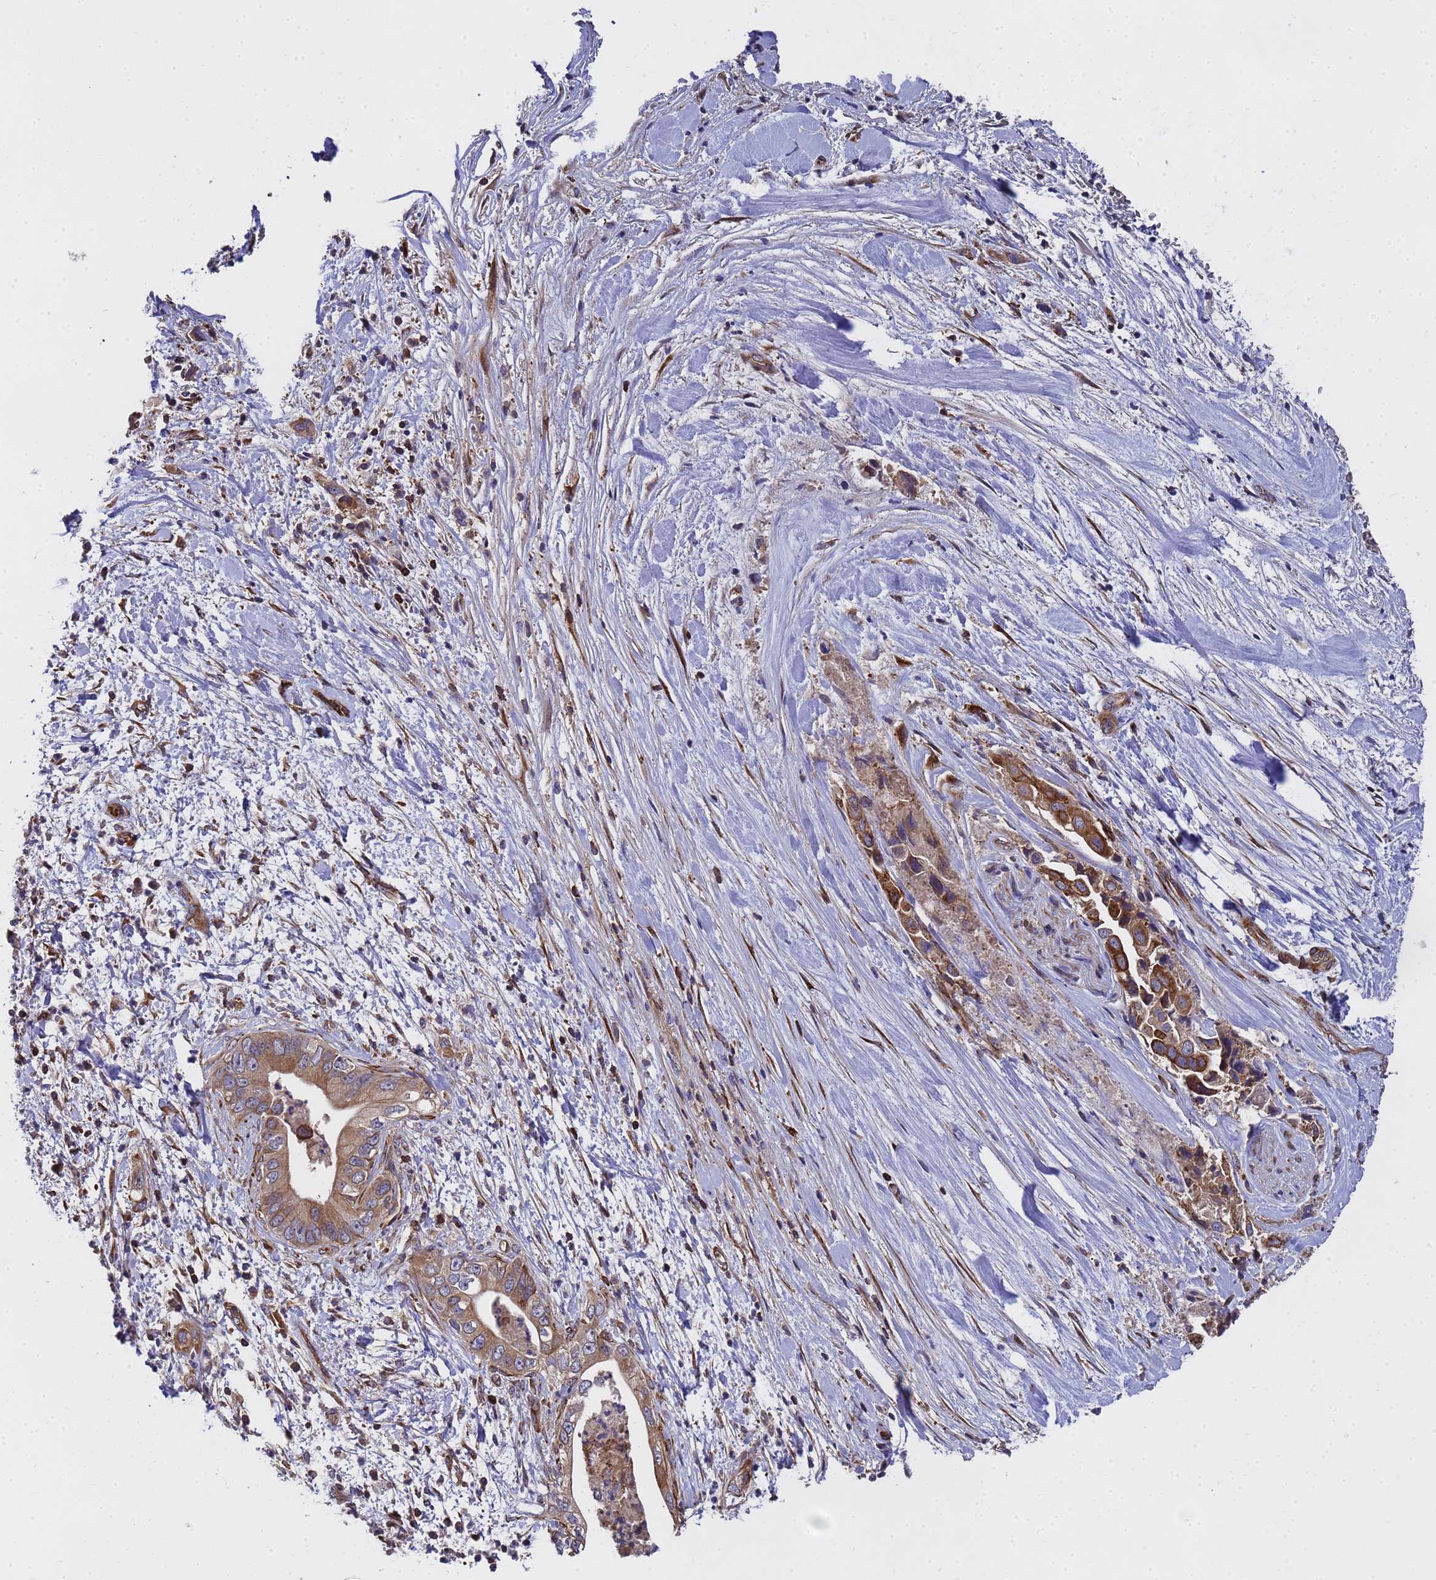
{"staining": {"intensity": "moderate", "quantity": ">75%", "location": "cytoplasmic/membranous"}, "tissue": "pancreatic cancer", "cell_type": "Tumor cells", "image_type": "cancer", "snomed": [{"axis": "morphology", "description": "Adenocarcinoma, NOS"}, {"axis": "topography", "description": "Pancreas"}], "caption": "Immunohistochemistry (IHC) (DAB (3,3'-diaminobenzidine)) staining of human pancreatic cancer demonstrates moderate cytoplasmic/membranous protein expression in approximately >75% of tumor cells.", "gene": "MOCS1", "patient": {"sex": "female", "age": 78}}